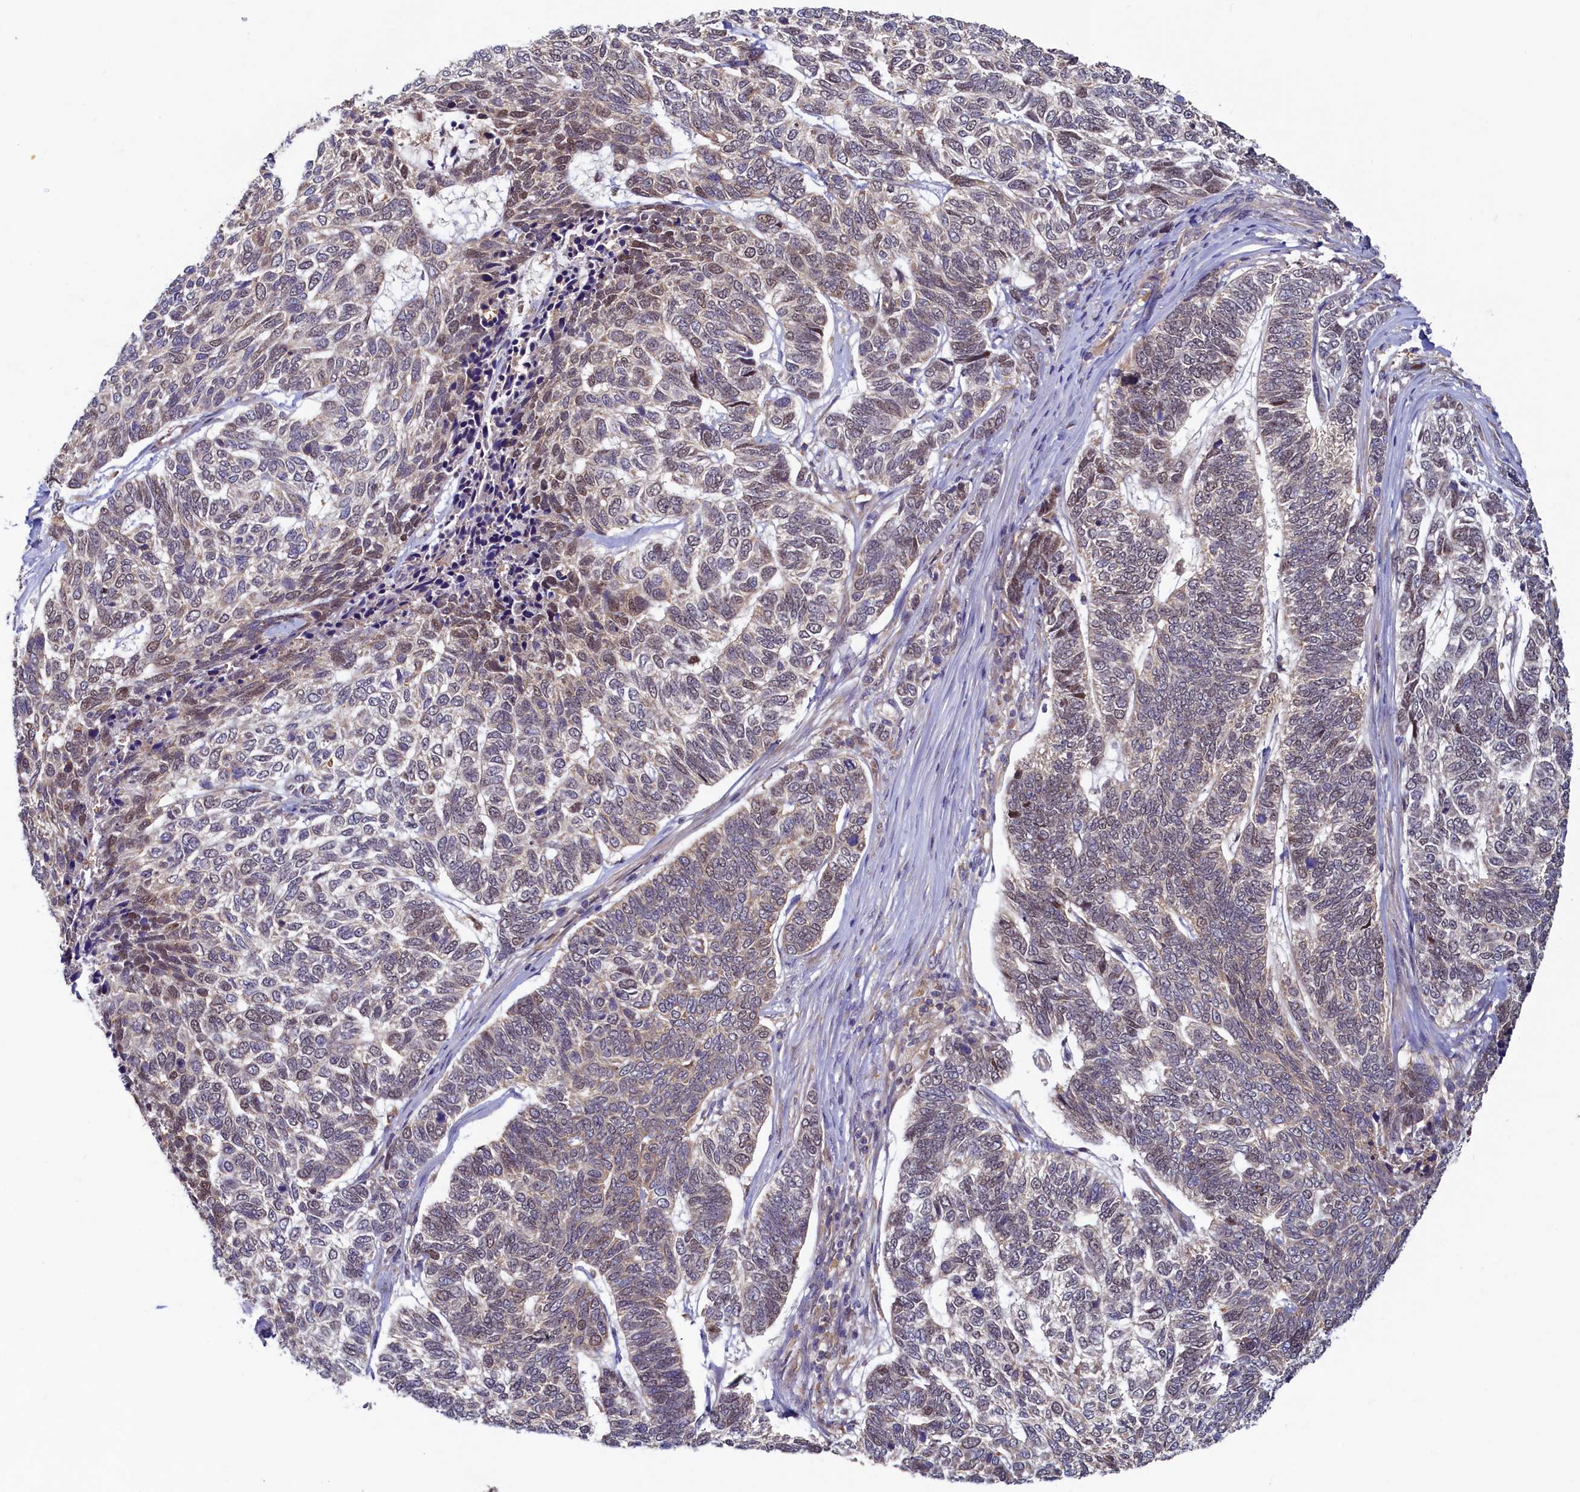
{"staining": {"intensity": "weak", "quantity": "<25%", "location": "cytoplasmic/membranous,nuclear"}, "tissue": "skin cancer", "cell_type": "Tumor cells", "image_type": "cancer", "snomed": [{"axis": "morphology", "description": "Basal cell carcinoma"}, {"axis": "topography", "description": "Skin"}], "caption": "This is an immunohistochemistry photomicrograph of skin basal cell carcinoma. There is no staining in tumor cells.", "gene": "STX12", "patient": {"sex": "female", "age": 65}}